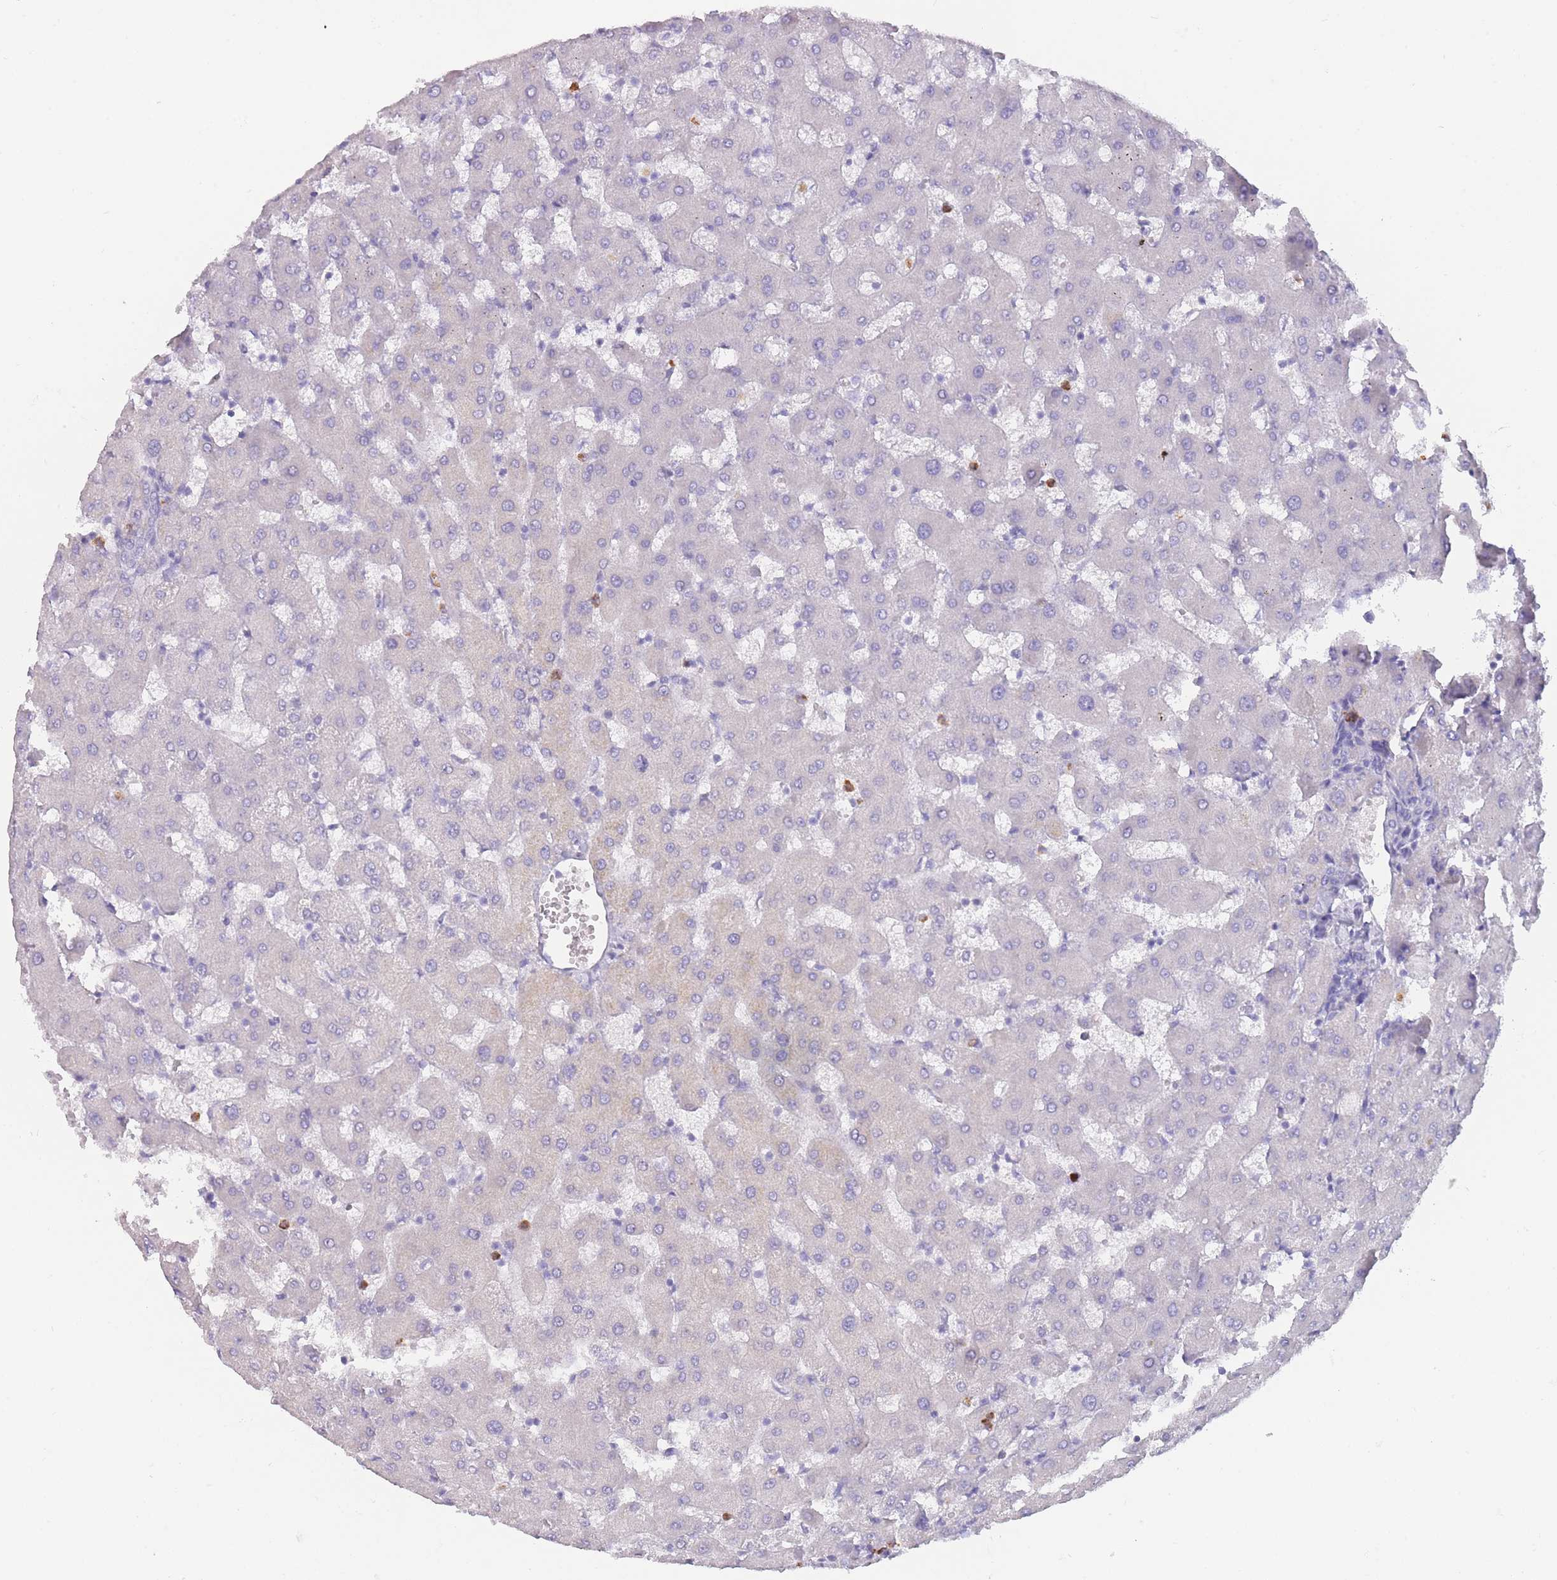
{"staining": {"intensity": "negative", "quantity": "none", "location": "none"}, "tissue": "liver", "cell_type": "Cholangiocytes", "image_type": "normal", "snomed": [{"axis": "morphology", "description": "Normal tissue, NOS"}, {"axis": "topography", "description": "Liver"}], "caption": "Protein analysis of normal liver shows no significant expression in cholangiocytes.", "gene": "ZNF627", "patient": {"sex": "female", "age": 63}}